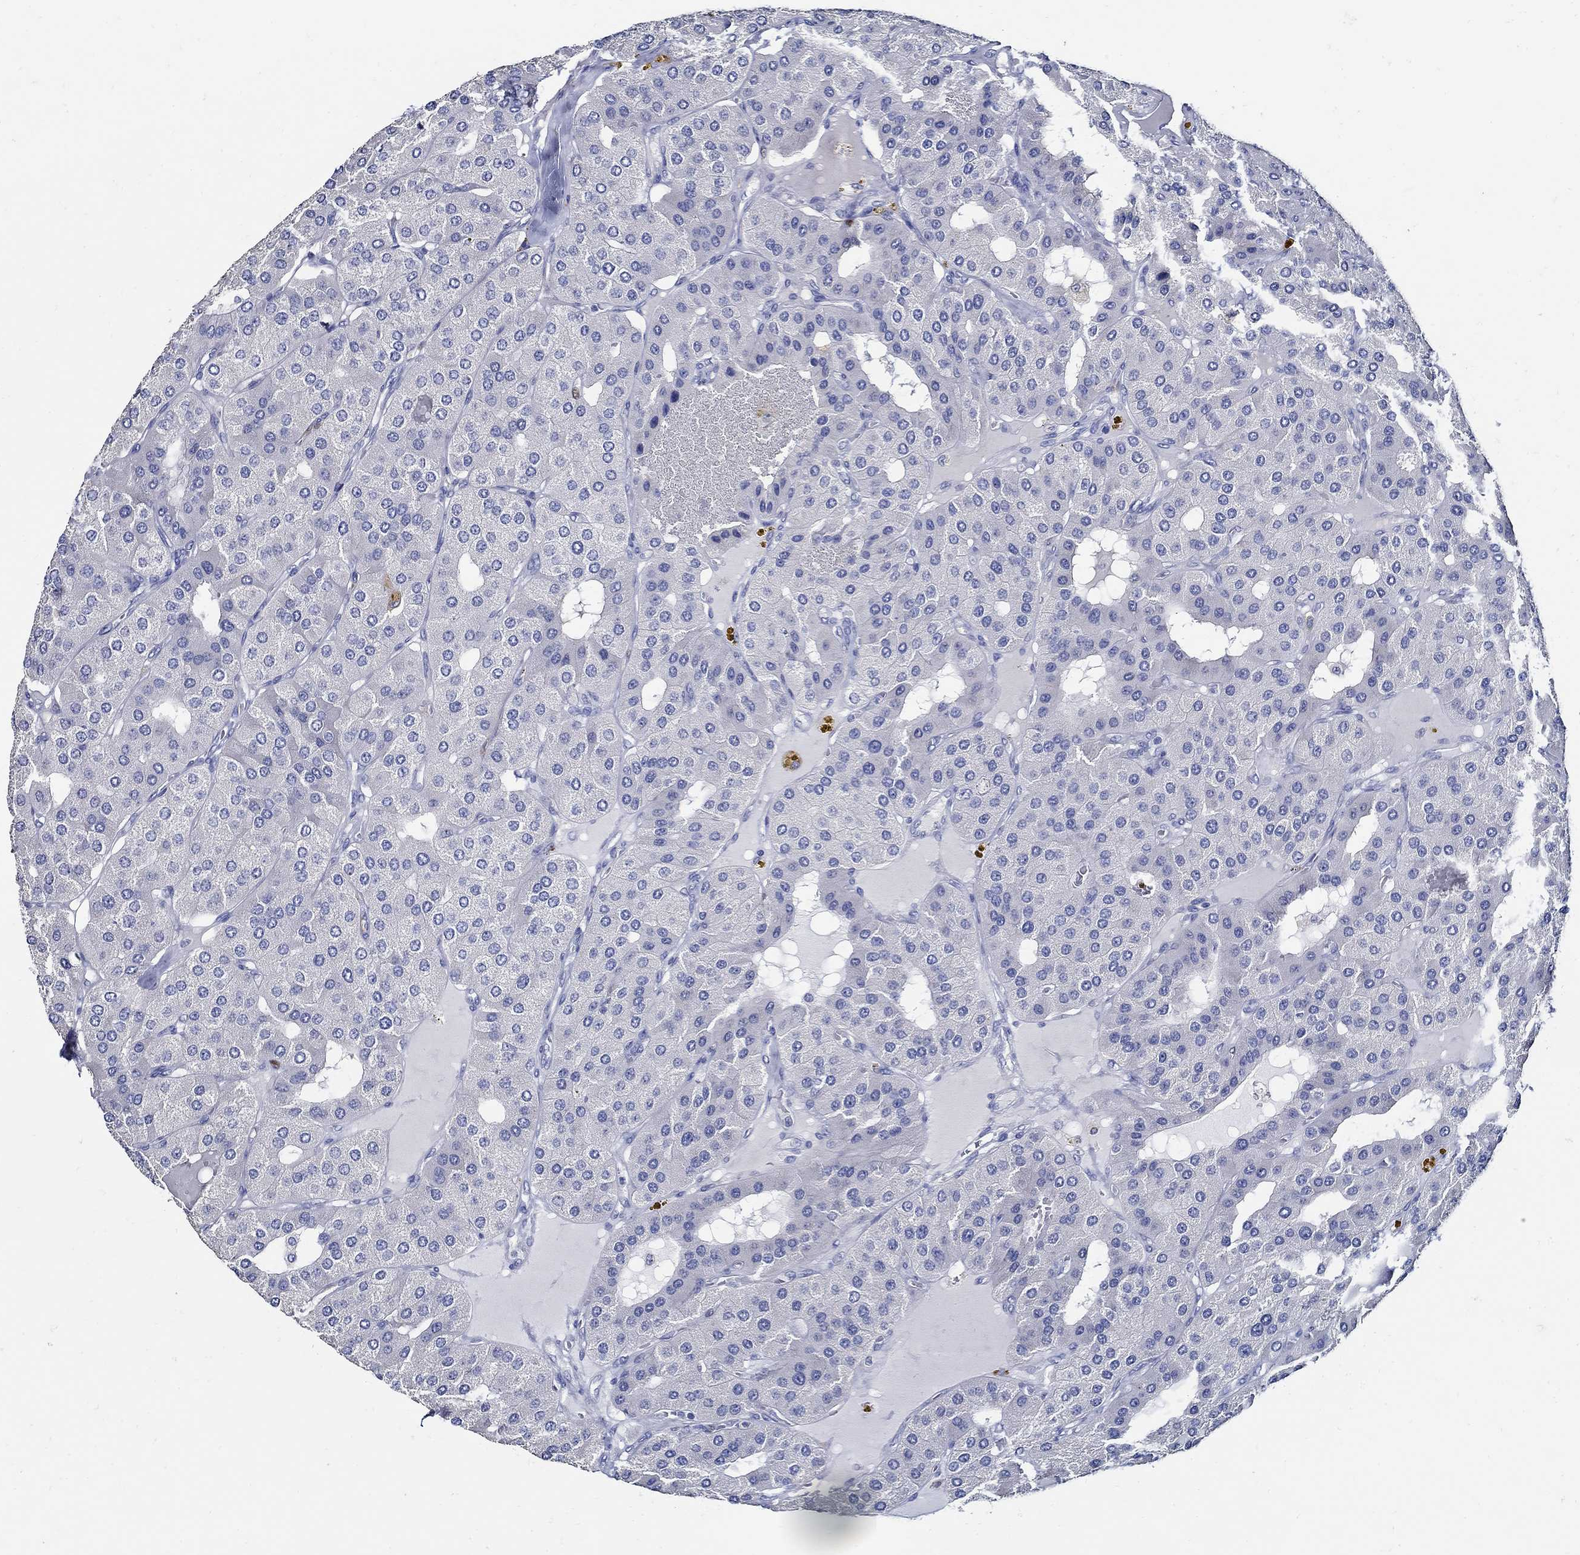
{"staining": {"intensity": "negative", "quantity": "none", "location": "none"}, "tissue": "parathyroid gland", "cell_type": "Glandular cells", "image_type": "normal", "snomed": [{"axis": "morphology", "description": "Normal tissue, NOS"}, {"axis": "morphology", "description": "Adenoma, NOS"}, {"axis": "topography", "description": "Parathyroid gland"}], "caption": "Histopathology image shows no significant protein expression in glandular cells of benign parathyroid gland.", "gene": "PRX", "patient": {"sex": "female", "age": 86}}